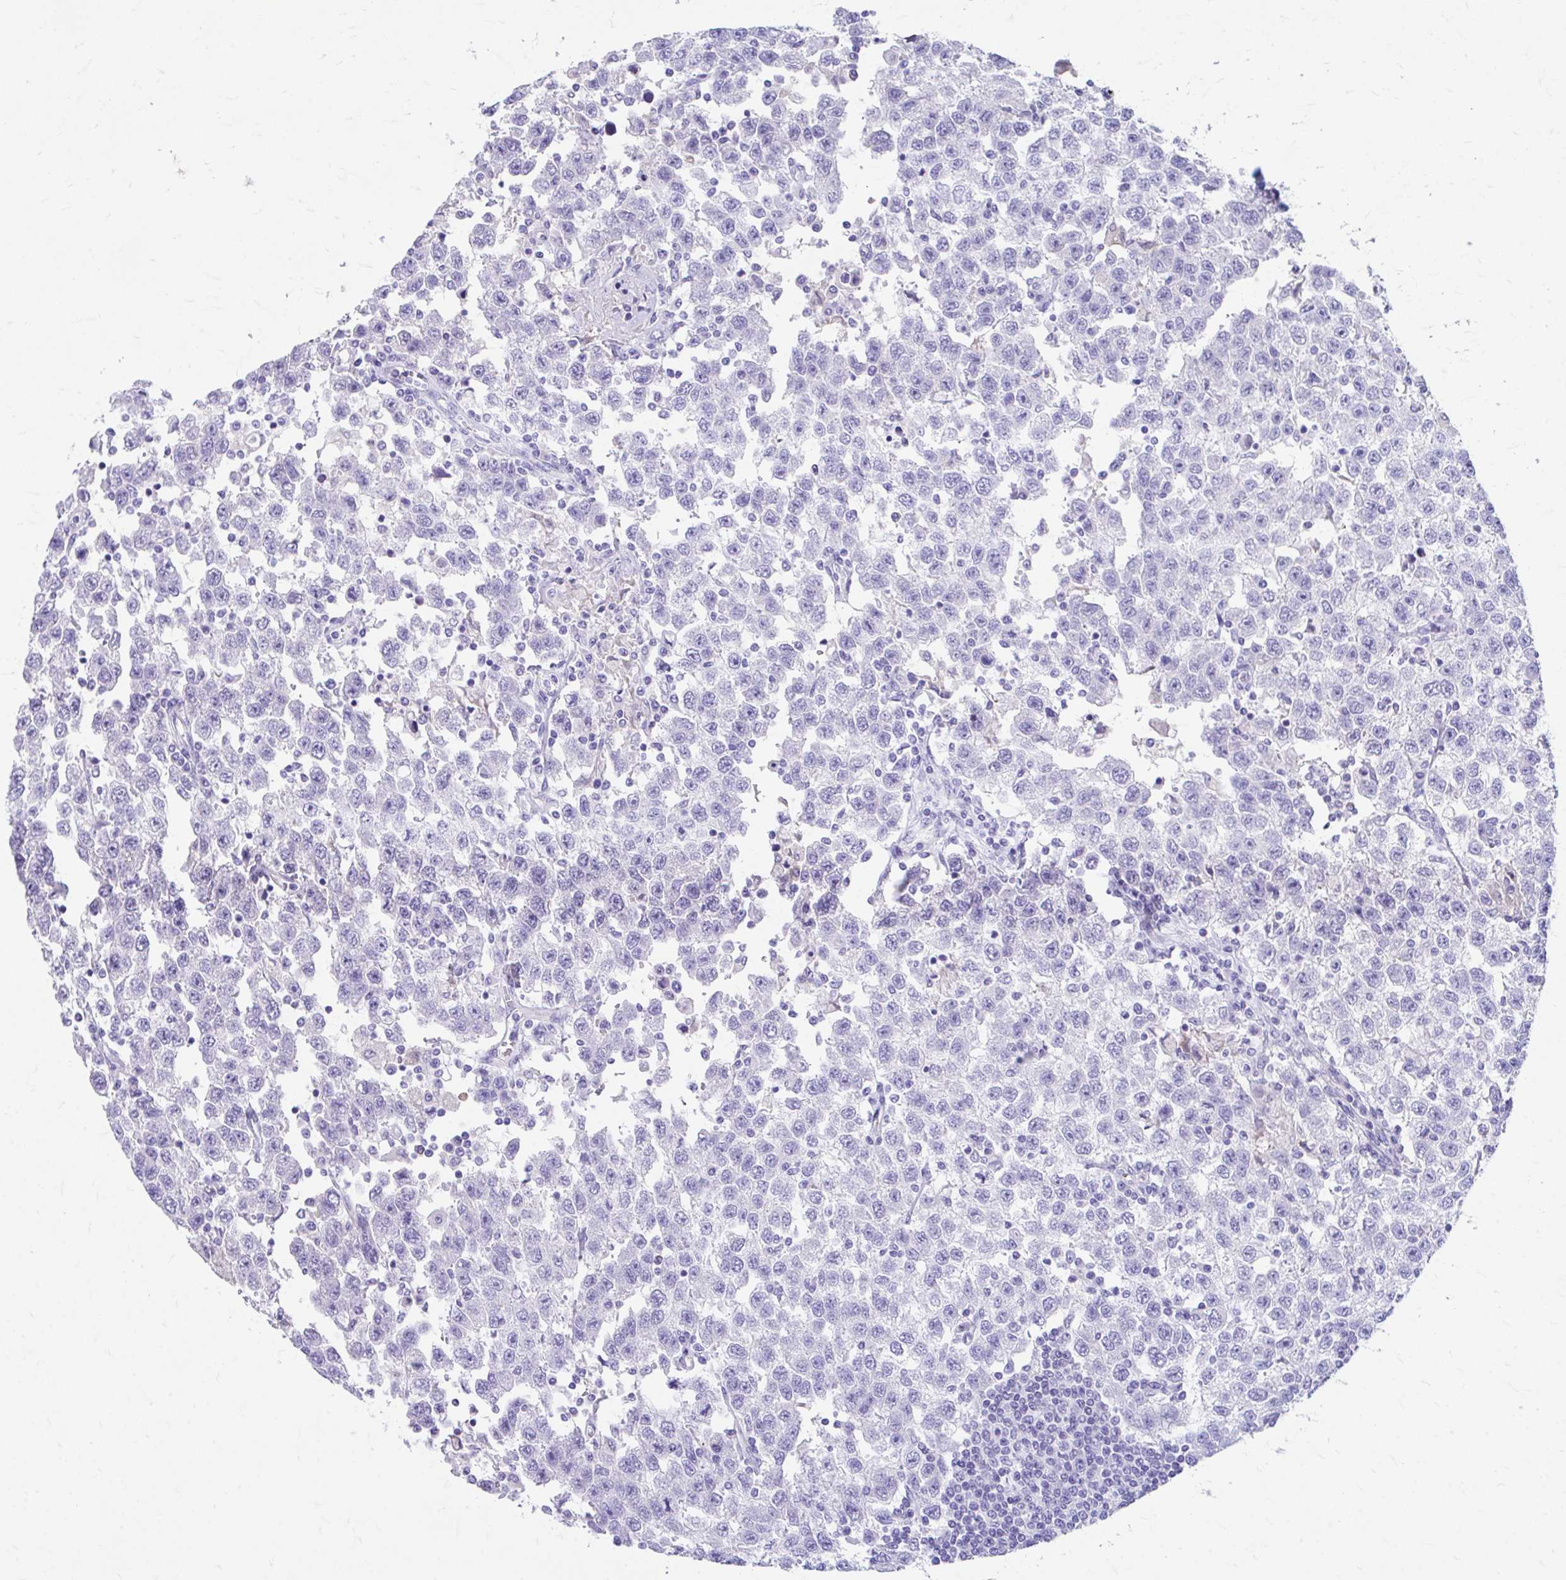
{"staining": {"intensity": "negative", "quantity": "none", "location": "none"}, "tissue": "testis cancer", "cell_type": "Tumor cells", "image_type": "cancer", "snomed": [{"axis": "morphology", "description": "Seminoma, NOS"}, {"axis": "topography", "description": "Testis"}], "caption": "Immunohistochemical staining of seminoma (testis) reveals no significant staining in tumor cells. (Immunohistochemistry (ihc), brightfield microscopy, high magnification).", "gene": "KRIT1", "patient": {"sex": "male", "age": 41}}